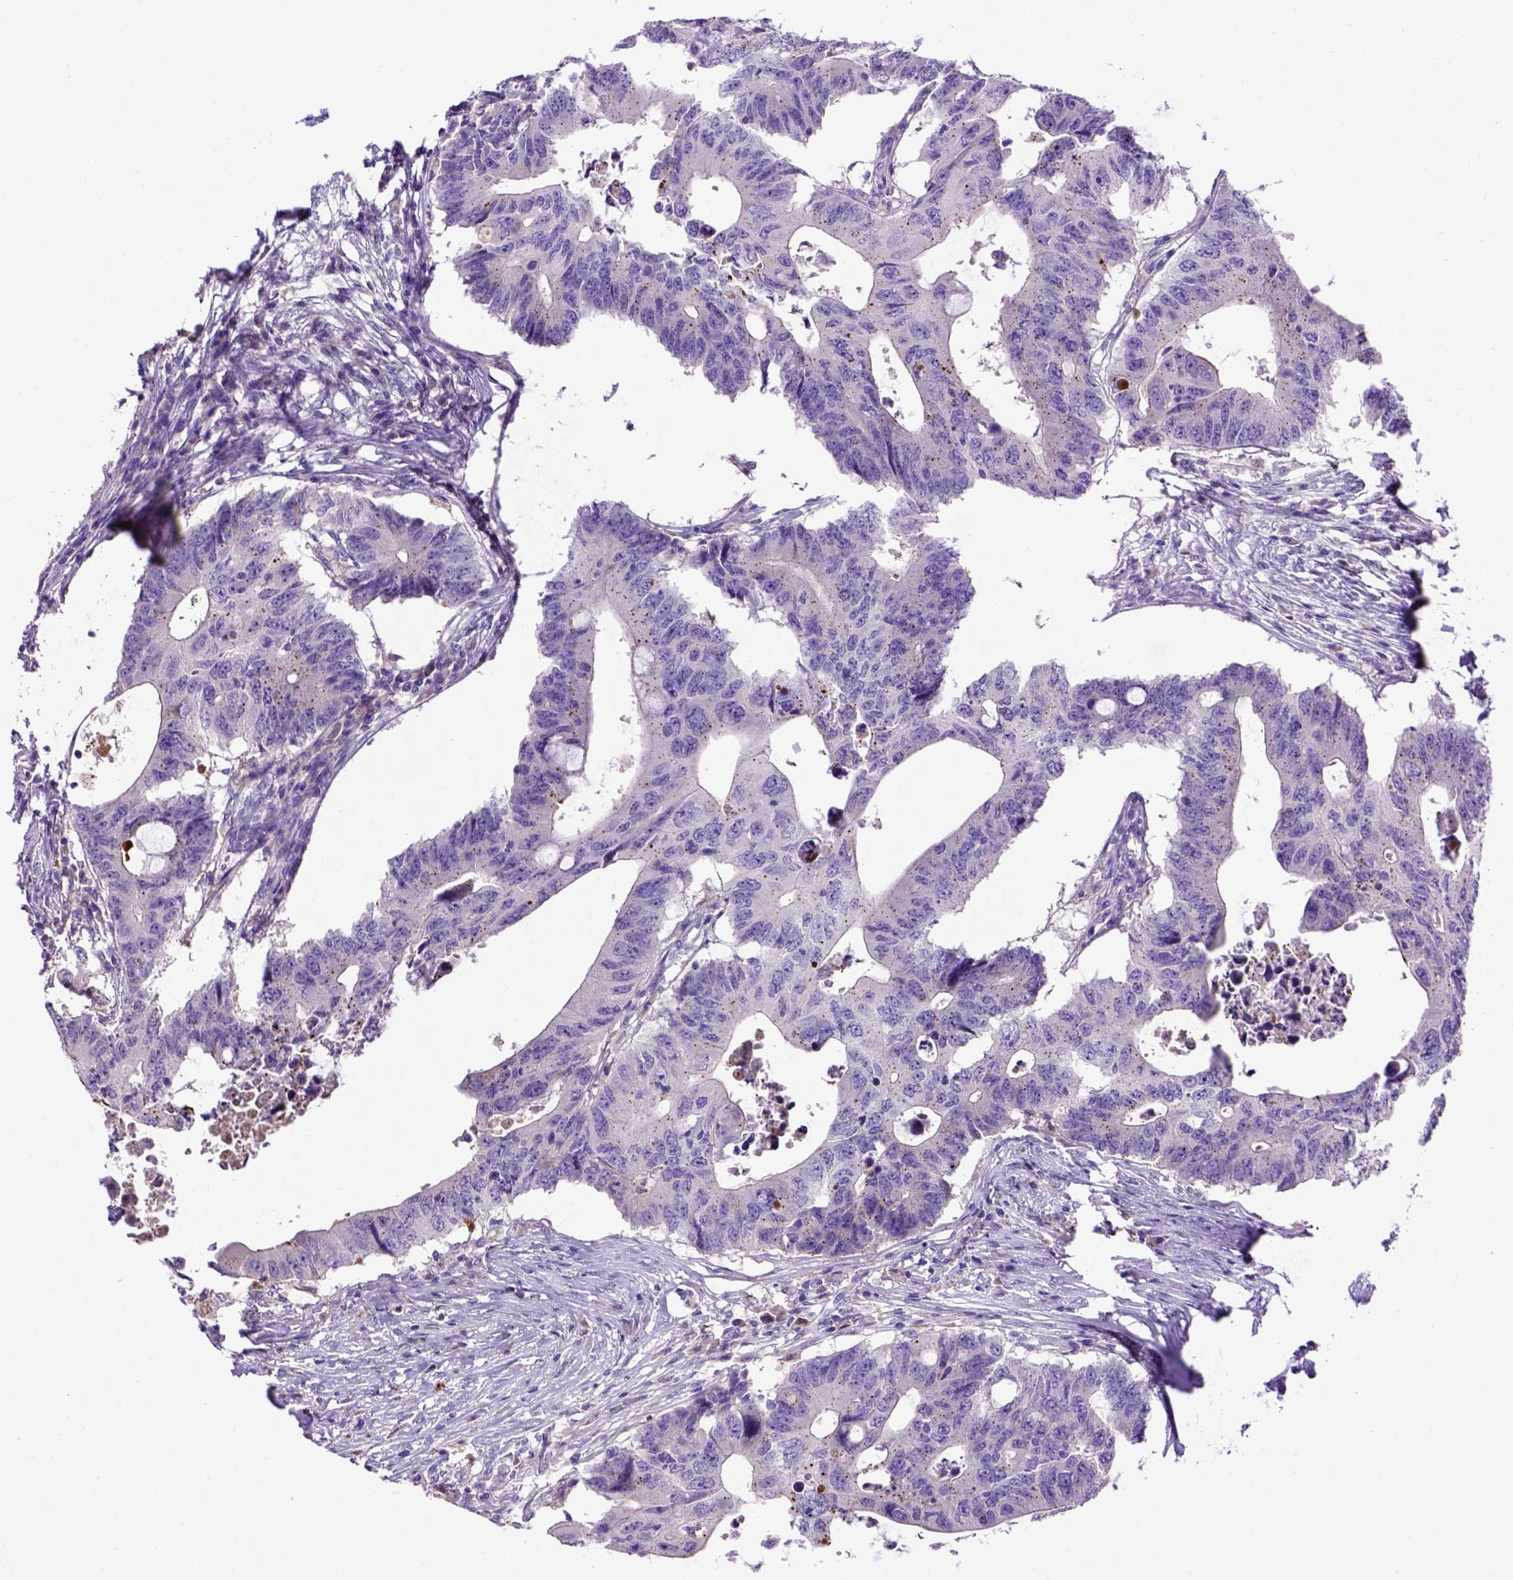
{"staining": {"intensity": "negative", "quantity": "none", "location": "none"}, "tissue": "colorectal cancer", "cell_type": "Tumor cells", "image_type": "cancer", "snomed": [{"axis": "morphology", "description": "Adenocarcinoma, NOS"}, {"axis": "topography", "description": "Colon"}], "caption": "Colorectal cancer stained for a protein using immunohistochemistry shows no expression tumor cells.", "gene": "ADAM12", "patient": {"sex": "male", "age": 71}}